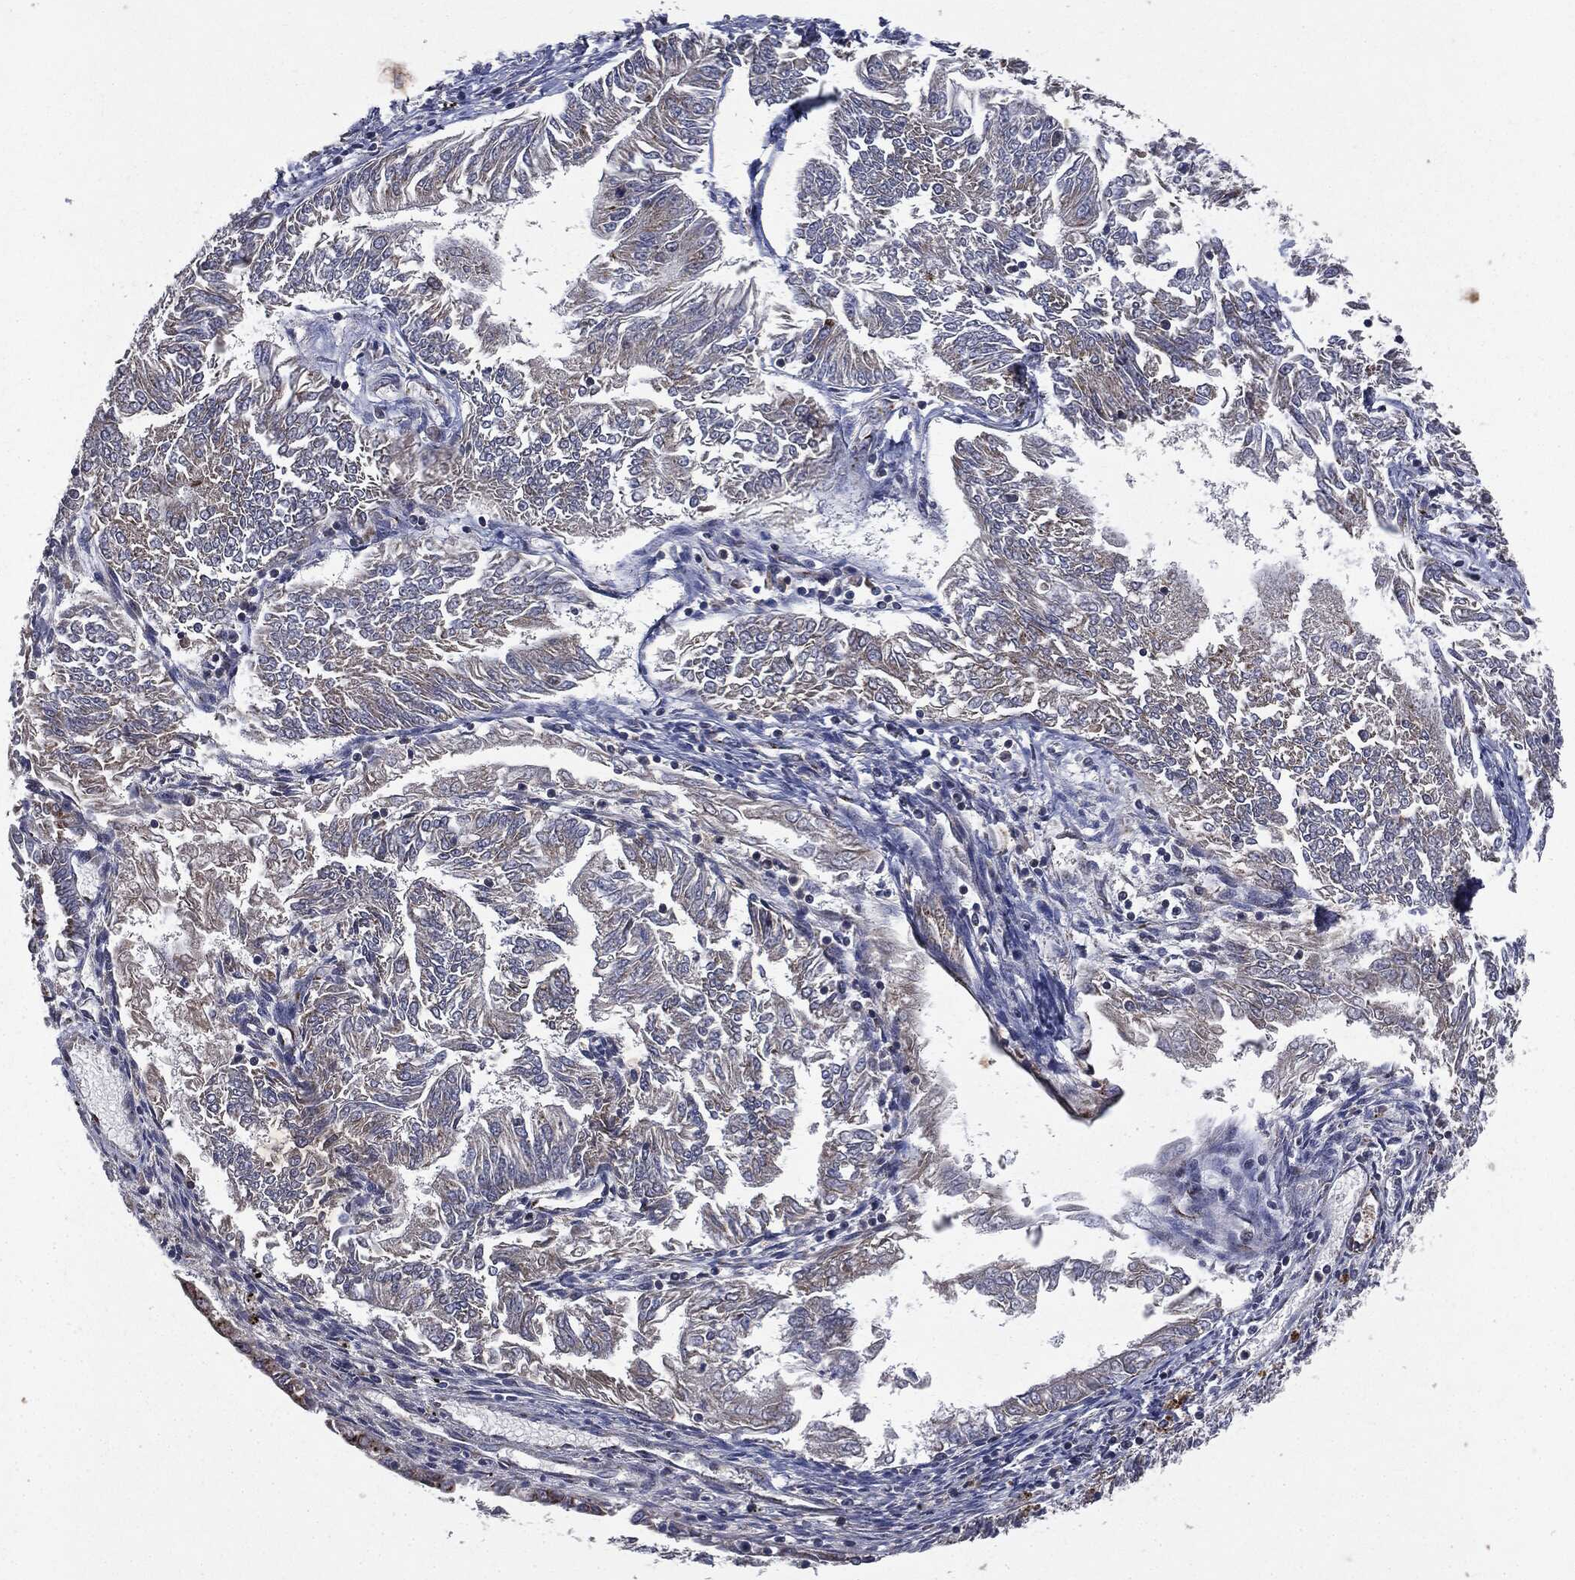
{"staining": {"intensity": "weak", "quantity": "<25%", "location": "cytoplasmic/membranous"}, "tissue": "endometrial cancer", "cell_type": "Tumor cells", "image_type": "cancer", "snomed": [{"axis": "morphology", "description": "Adenocarcinoma, NOS"}, {"axis": "topography", "description": "Endometrium"}], "caption": "Immunohistochemistry image of neoplastic tissue: endometrial cancer stained with DAB (3,3'-diaminobenzidine) shows no significant protein positivity in tumor cells.", "gene": "PLPPR2", "patient": {"sex": "female", "age": 58}}